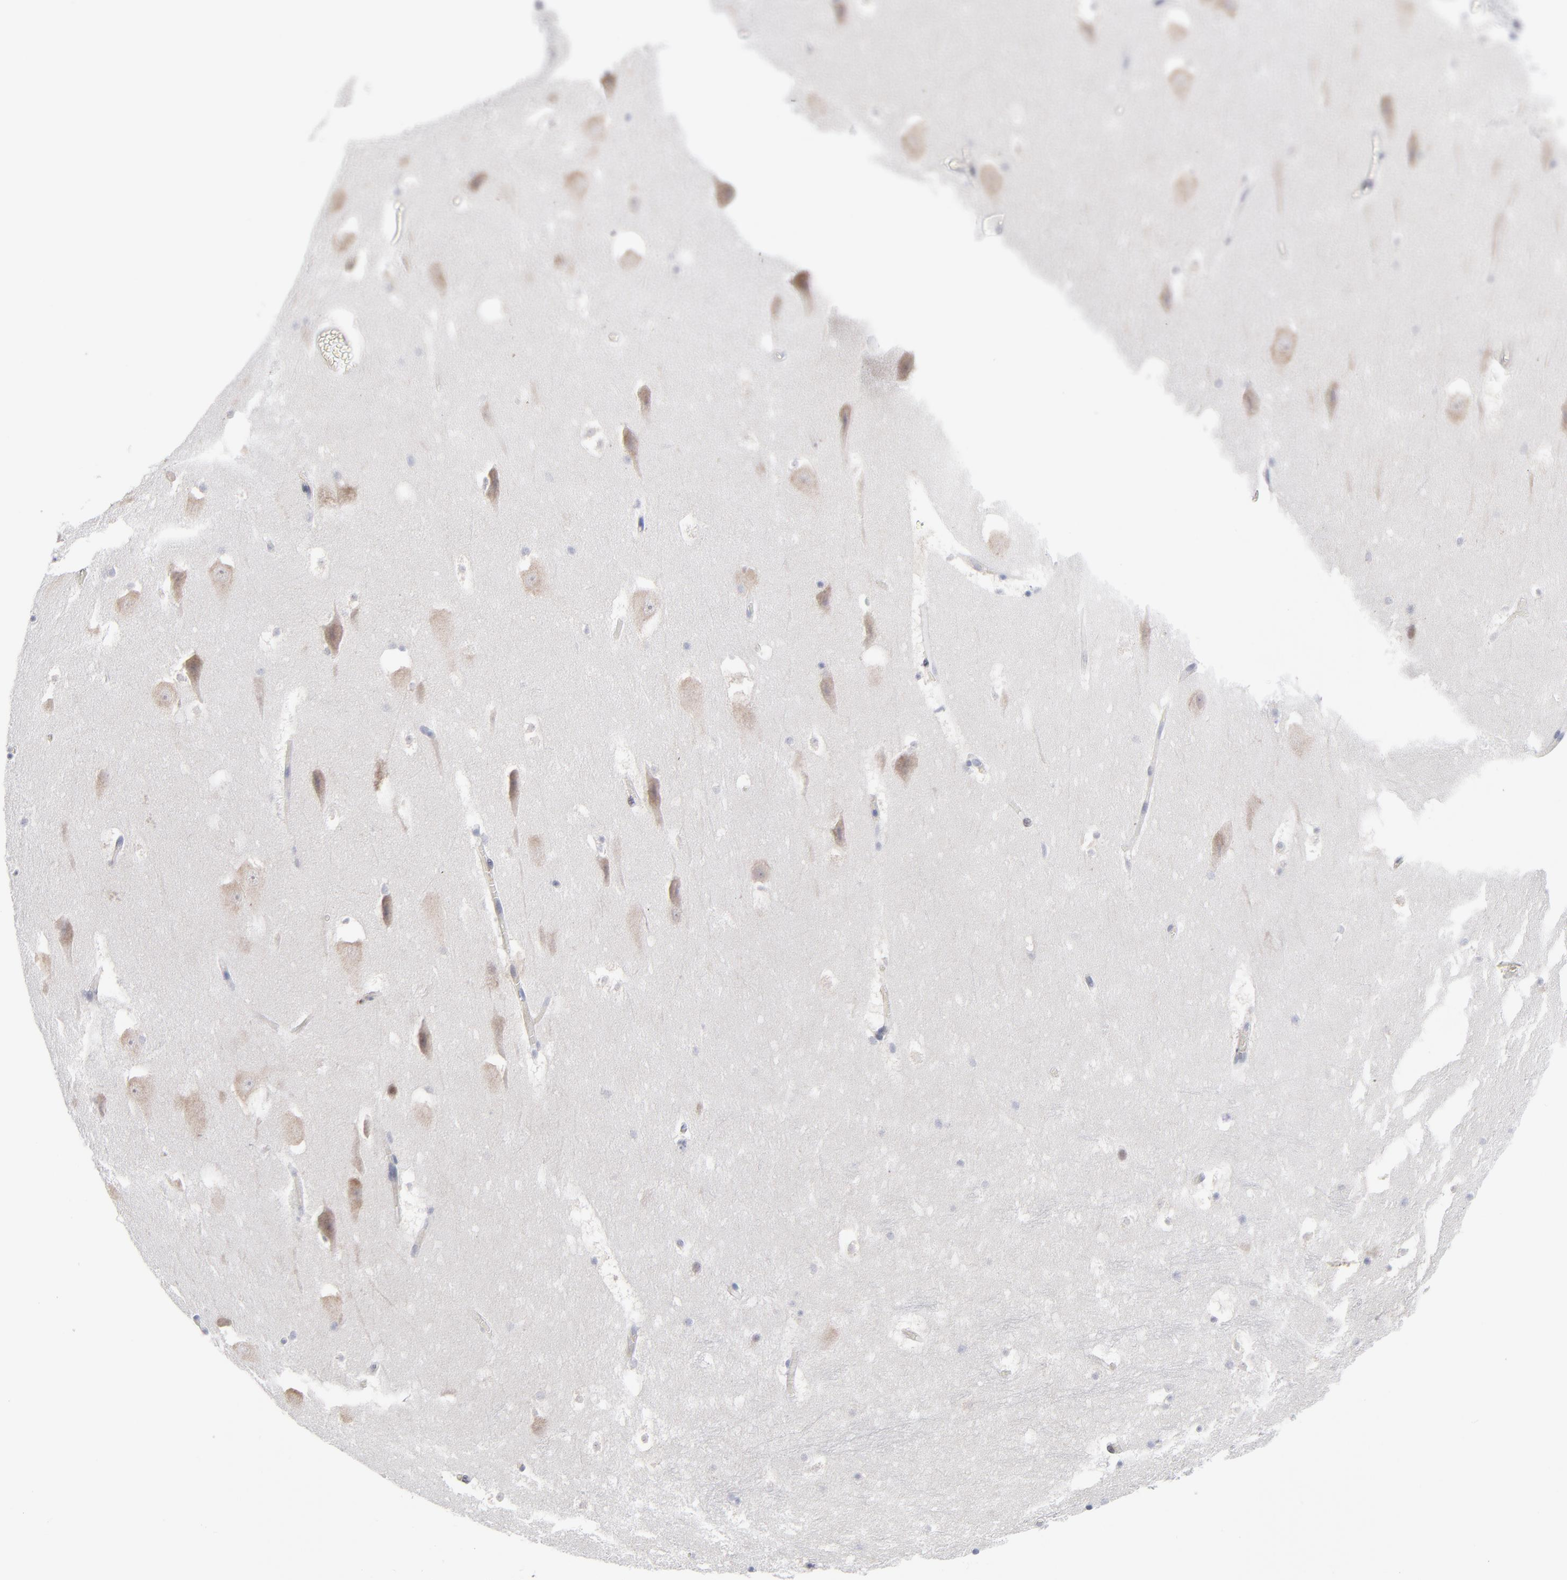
{"staining": {"intensity": "negative", "quantity": "none", "location": "none"}, "tissue": "hippocampus", "cell_type": "Glial cells", "image_type": "normal", "snomed": [{"axis": "morphology", "description": "Normal tissue, NOS"}, {"axis": "topography", "description": "Hippocampus"}], "caption": "Immunohistochemistry (IHC) photomicrograph of benign hippocampus: hippocampus stained with DAB (3,3'-diaminobenzidine) displays no significant protein positivity in glial cells. Brightfield microscopy of IHC stained with DAB (brown) and hematoxylin (blue), captured at high magnification.", "gene": "RPS24", "patient": {"sex": "male", "age": 45}}